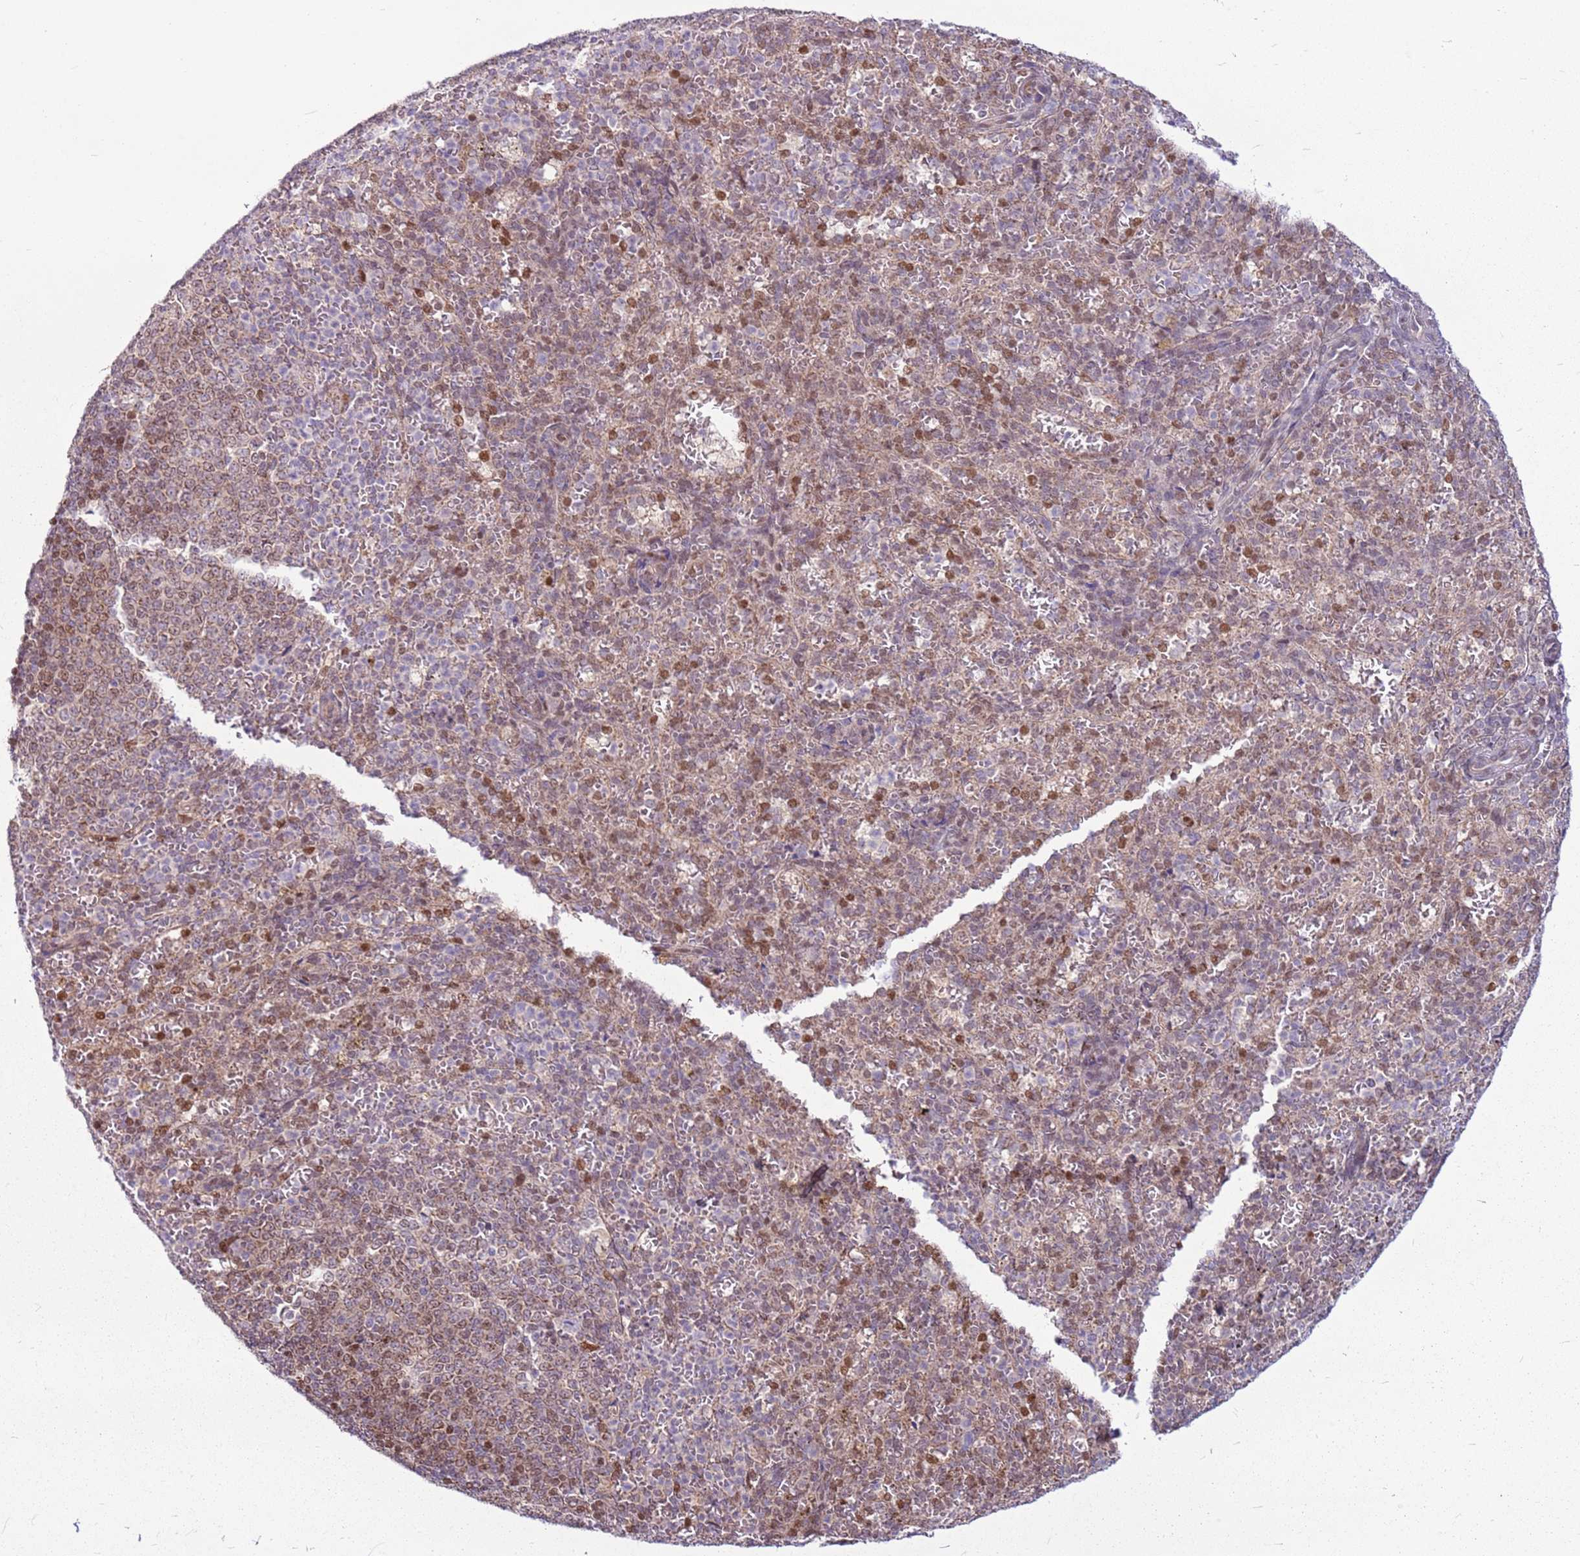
{"staining": {"intensity": "moderate", "quantity": "<25%", "location": "nuclear"}, "tissue": "spleen", "cell_type": "Cells in red pulp", "image_type": "normal", "snomed": [{"axis": "morphology", "description": "Normal tissue, NOS"}, {"axis": "topography", "description": "Spleen"}], "caption": "Human spleen stained for a protein (brown) displays moderate nuclear positive positivity in about <25% of cells in red pulp.", "gene": "PCTP", "patient": {"sex": "female", "age": 21}}